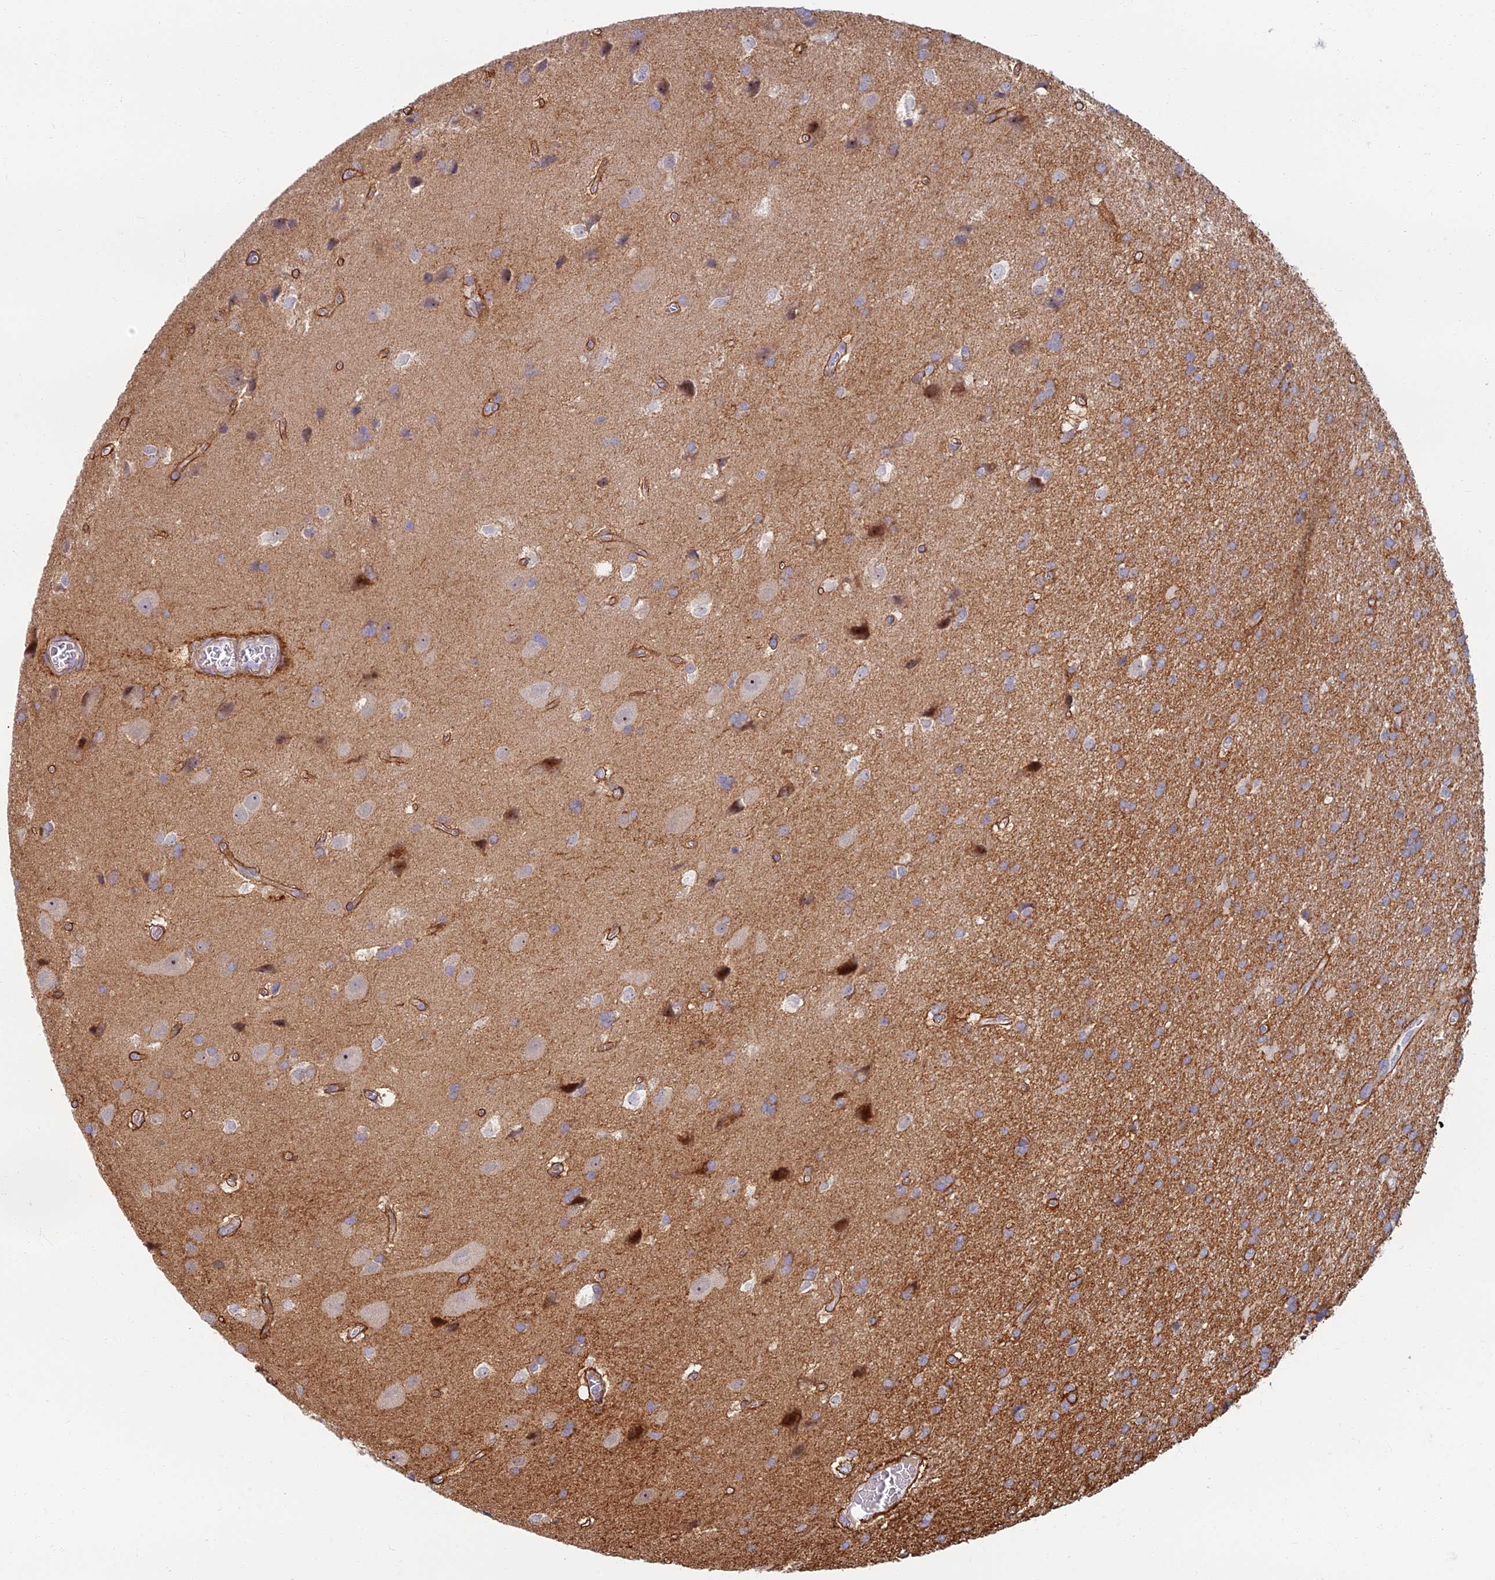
{"staining": {"intensity": "weak", "quantity": "25%-75%", "location": "cytoplasmic/membranous"}, "tissue": "glioma", "cell_type": "Tumor cells", "image_type": "cancer", "snomed": [{"axis": "morphology", "description": "Glioma, malignant, Low grade"}, {"axis": "topography", "description": "Brain"}], "caption": "This is a micrograph of immunohistochemistry (IHC) staining of glioma, which shows weak expression in the cytoplasmic/membranous of tumor cells.", "gene": "C15orf40", "patient": {"sex": "male", "age": 66}}